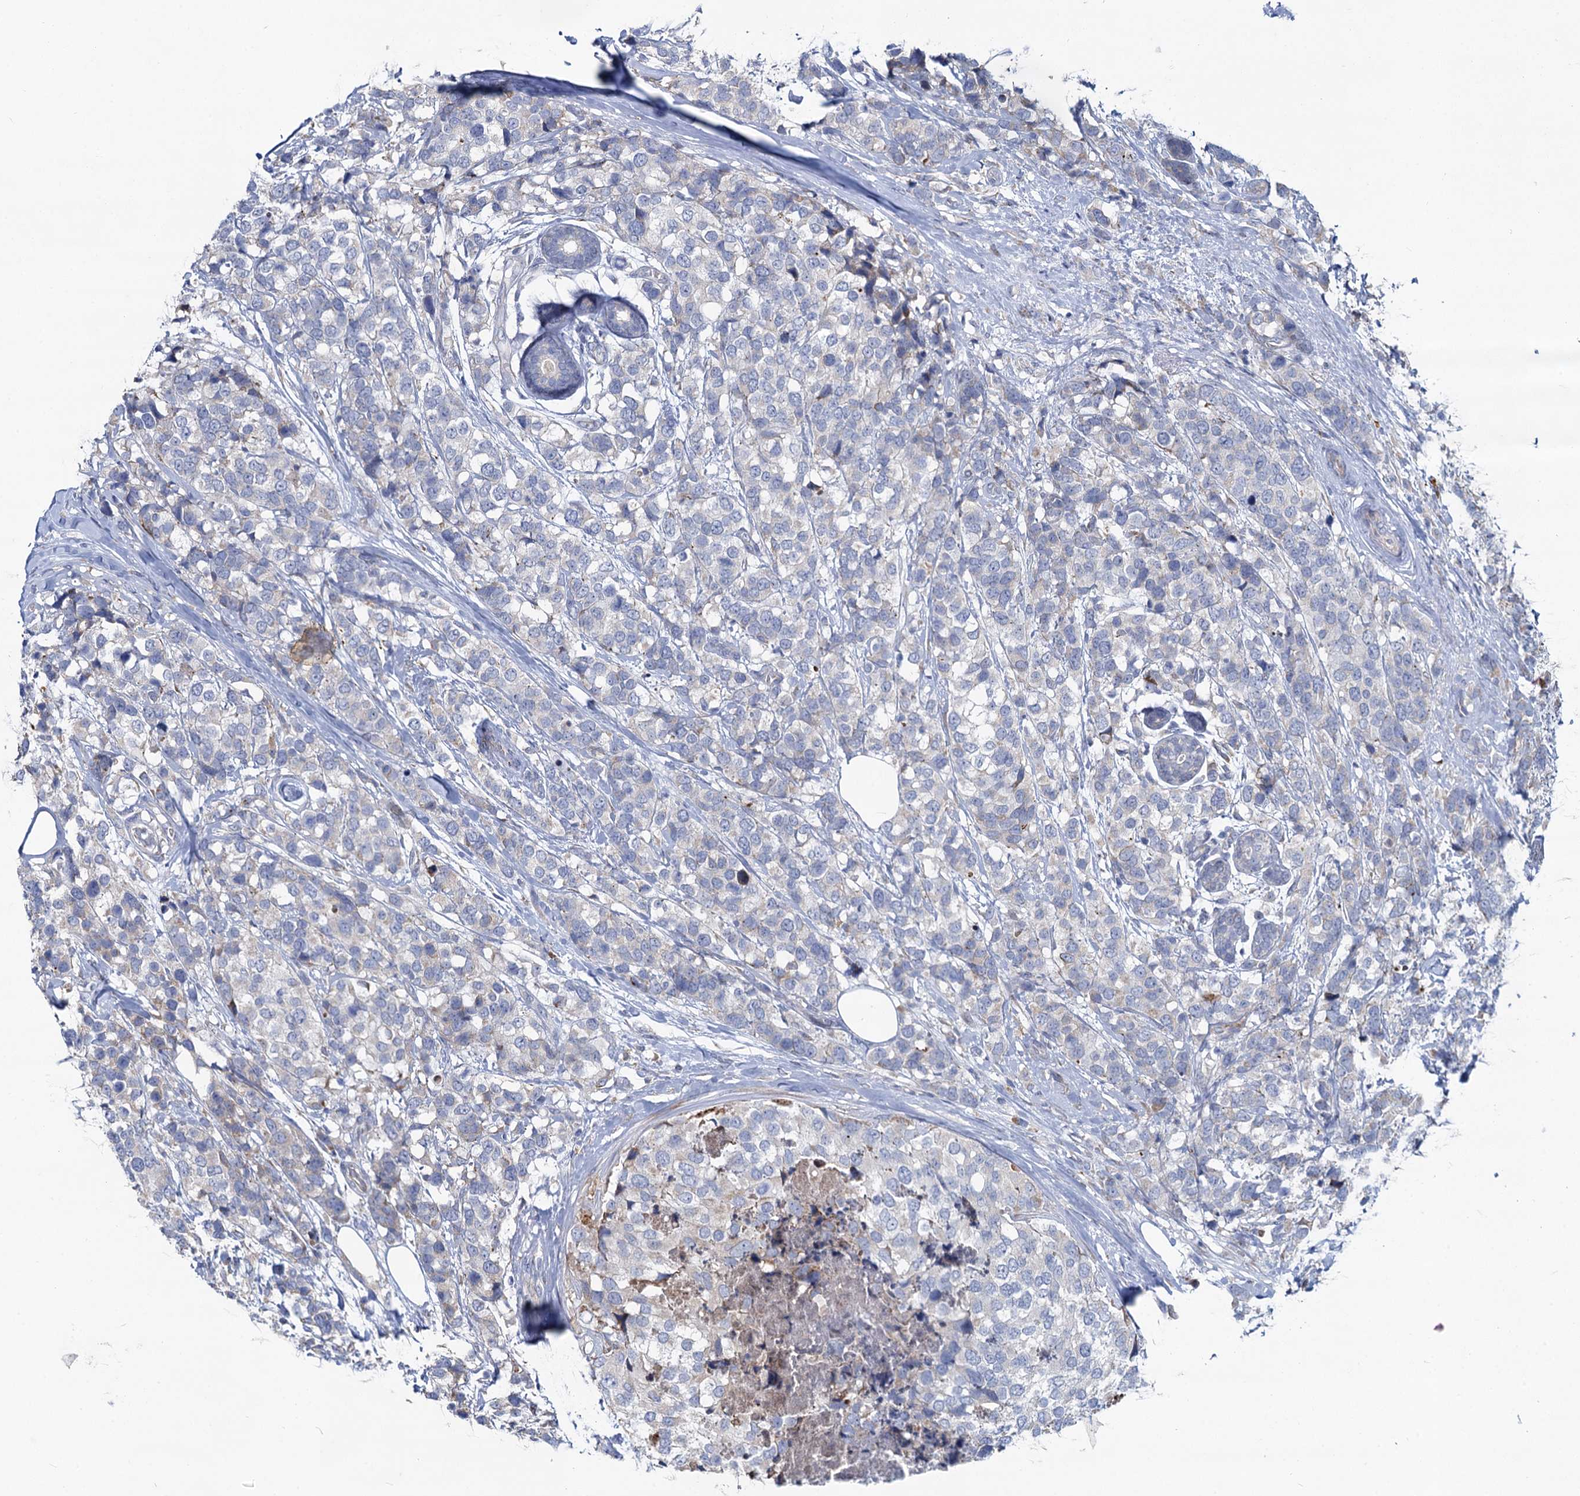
{"staining": {"intensity": "negative", "quantity": "none", "location": "none"}, "tissue": "breast cancer", "cell_type": "Tumor cells", "image_type": "cancer", "snomed": [{"axis": "morphology", "description": "Lobular carcinoma"}, {"axis": "topography", "description": "Breast"}], "caption": "This is a micrograph of immunohistochemistry (IHC) staining of lobular carcinoma (breast), which shows no staining in tumor cells.", "gene": "PRSS35", "patient": {"sex": "female", "age": 59}}